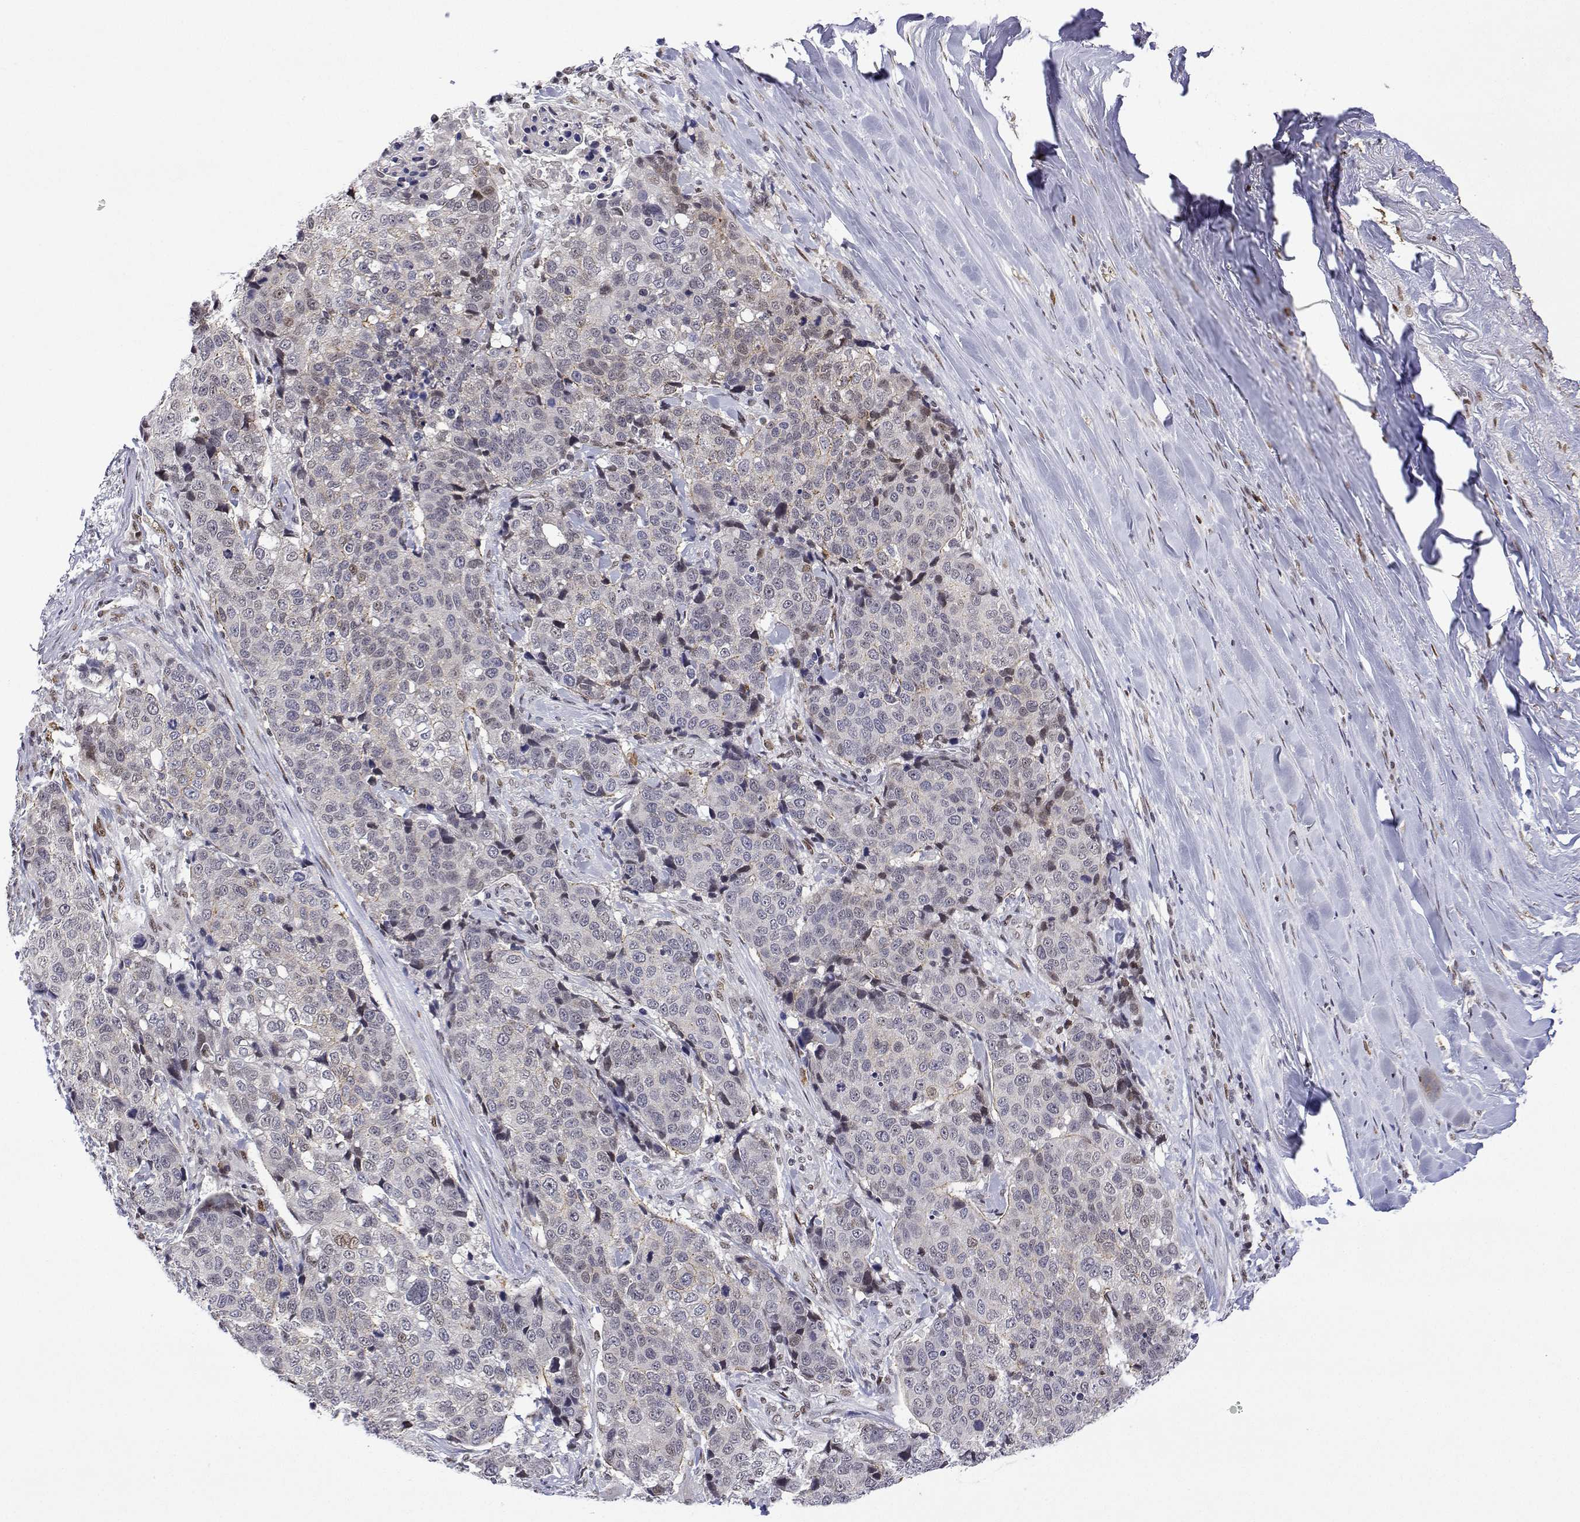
{"staining": {"intensity": "moderate", "quantity": "<25%", "location": "nuclear"}, "tissue": "lung cancer", "cell_type": "Tumor cells", "image_type": "cancer", "snomed": [{"axis": "morphology", "description": "Squamous cell carcinoma, NOS"}, {"axis": "topography", "description": "Lymph node"}, {"axis": "topography", "description": "Lung"}], "caption": "Immunohistochemical staining of lung cancer reveals moderate nuclear protein expression in about <25% of tumor cells.", "gene": "XPC", "patient": {"sex": "male", "age": 61}}